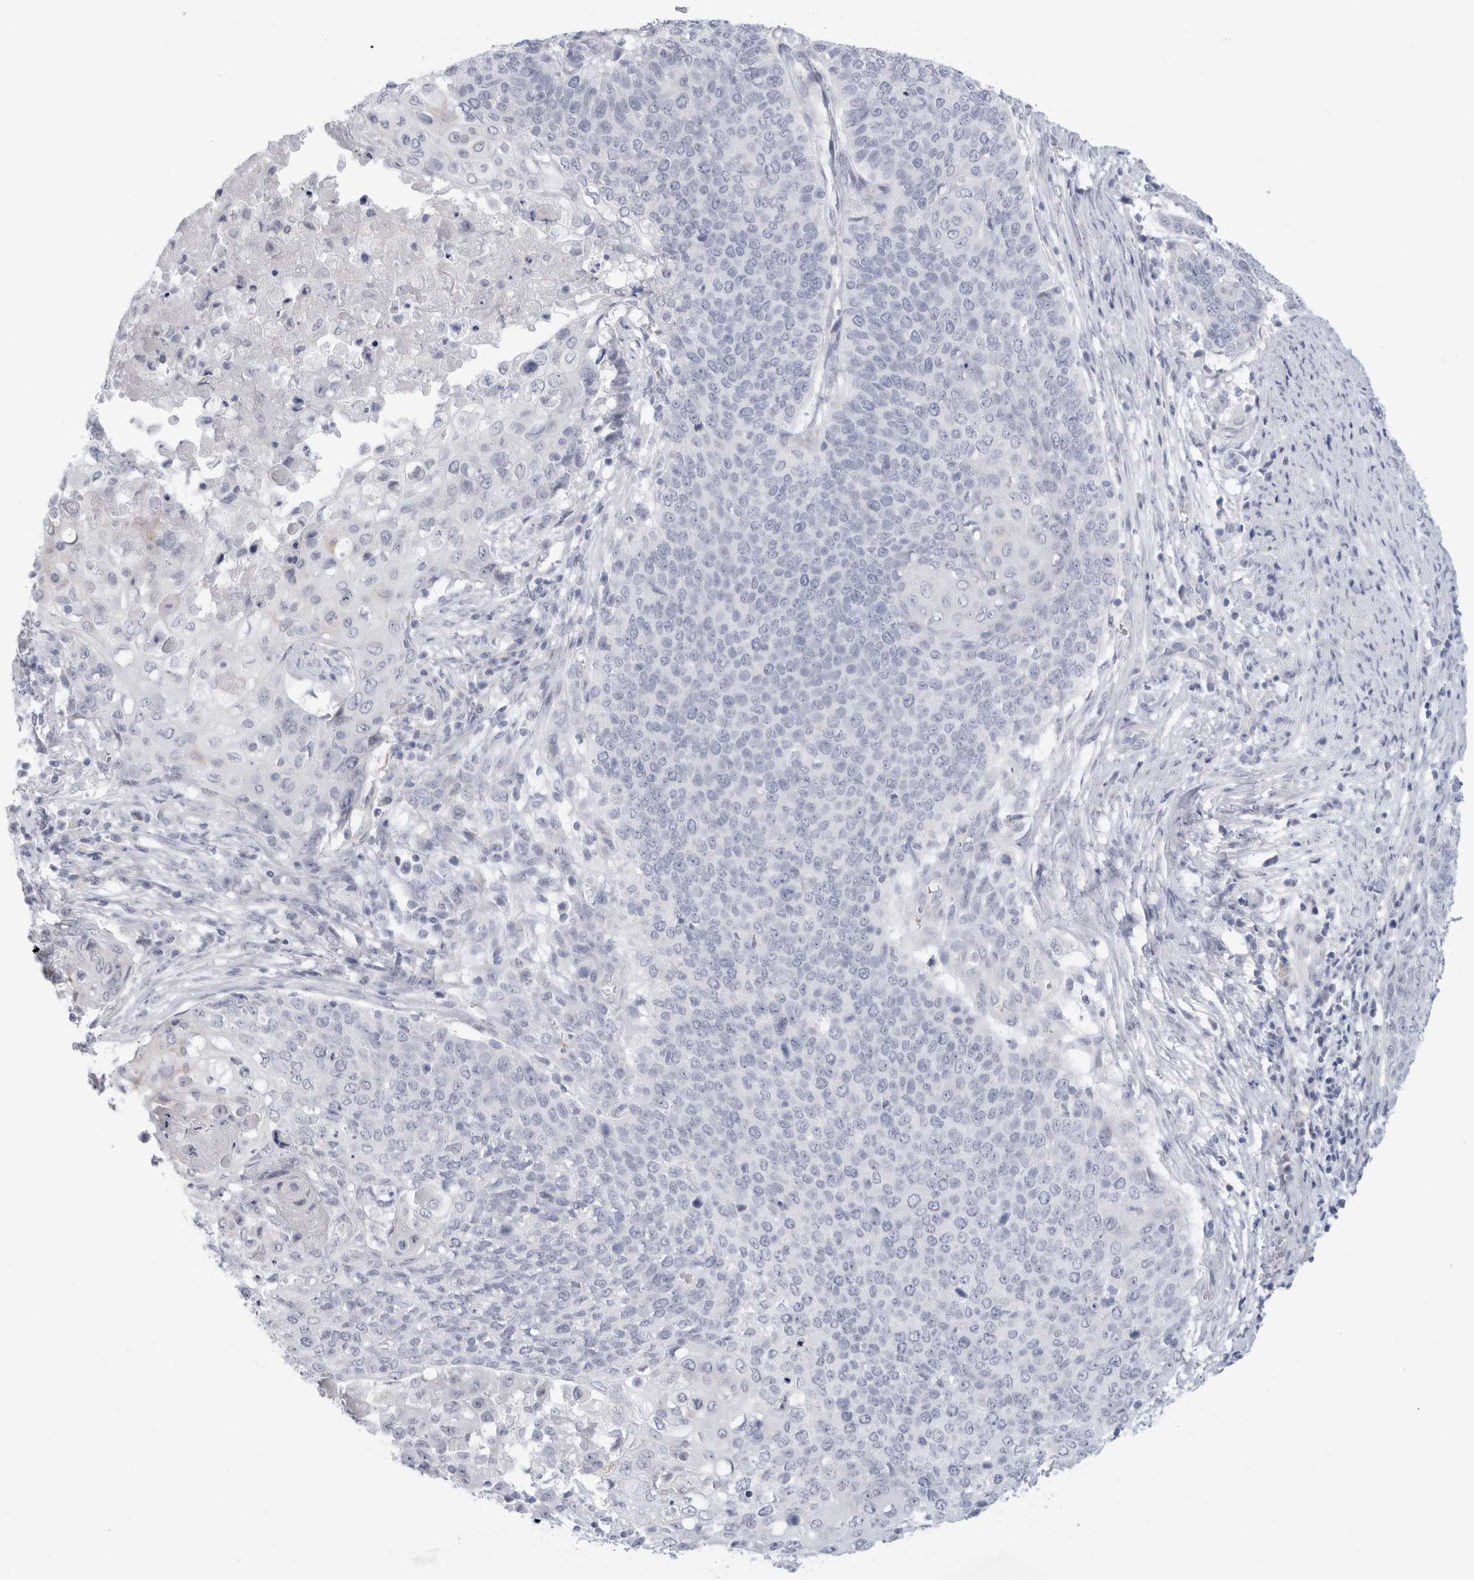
{"staining": {"intensity": "negative", "quantity": "none", "location": "none"}, "tissue": "cervical cancer", "cell_type": "Tumor cells", "image_type": "cancer", "snomed": [{"axis": "morphology", "description": "Squamous cell carcinoma, NOS"}, {"axis": "topography", "description": "Cervix"}], "caption": "Tumor cells show no significant staining in cervical cancer.", "gene": "ANKMY1", "patient": {"sex": "female", "age": 39}}